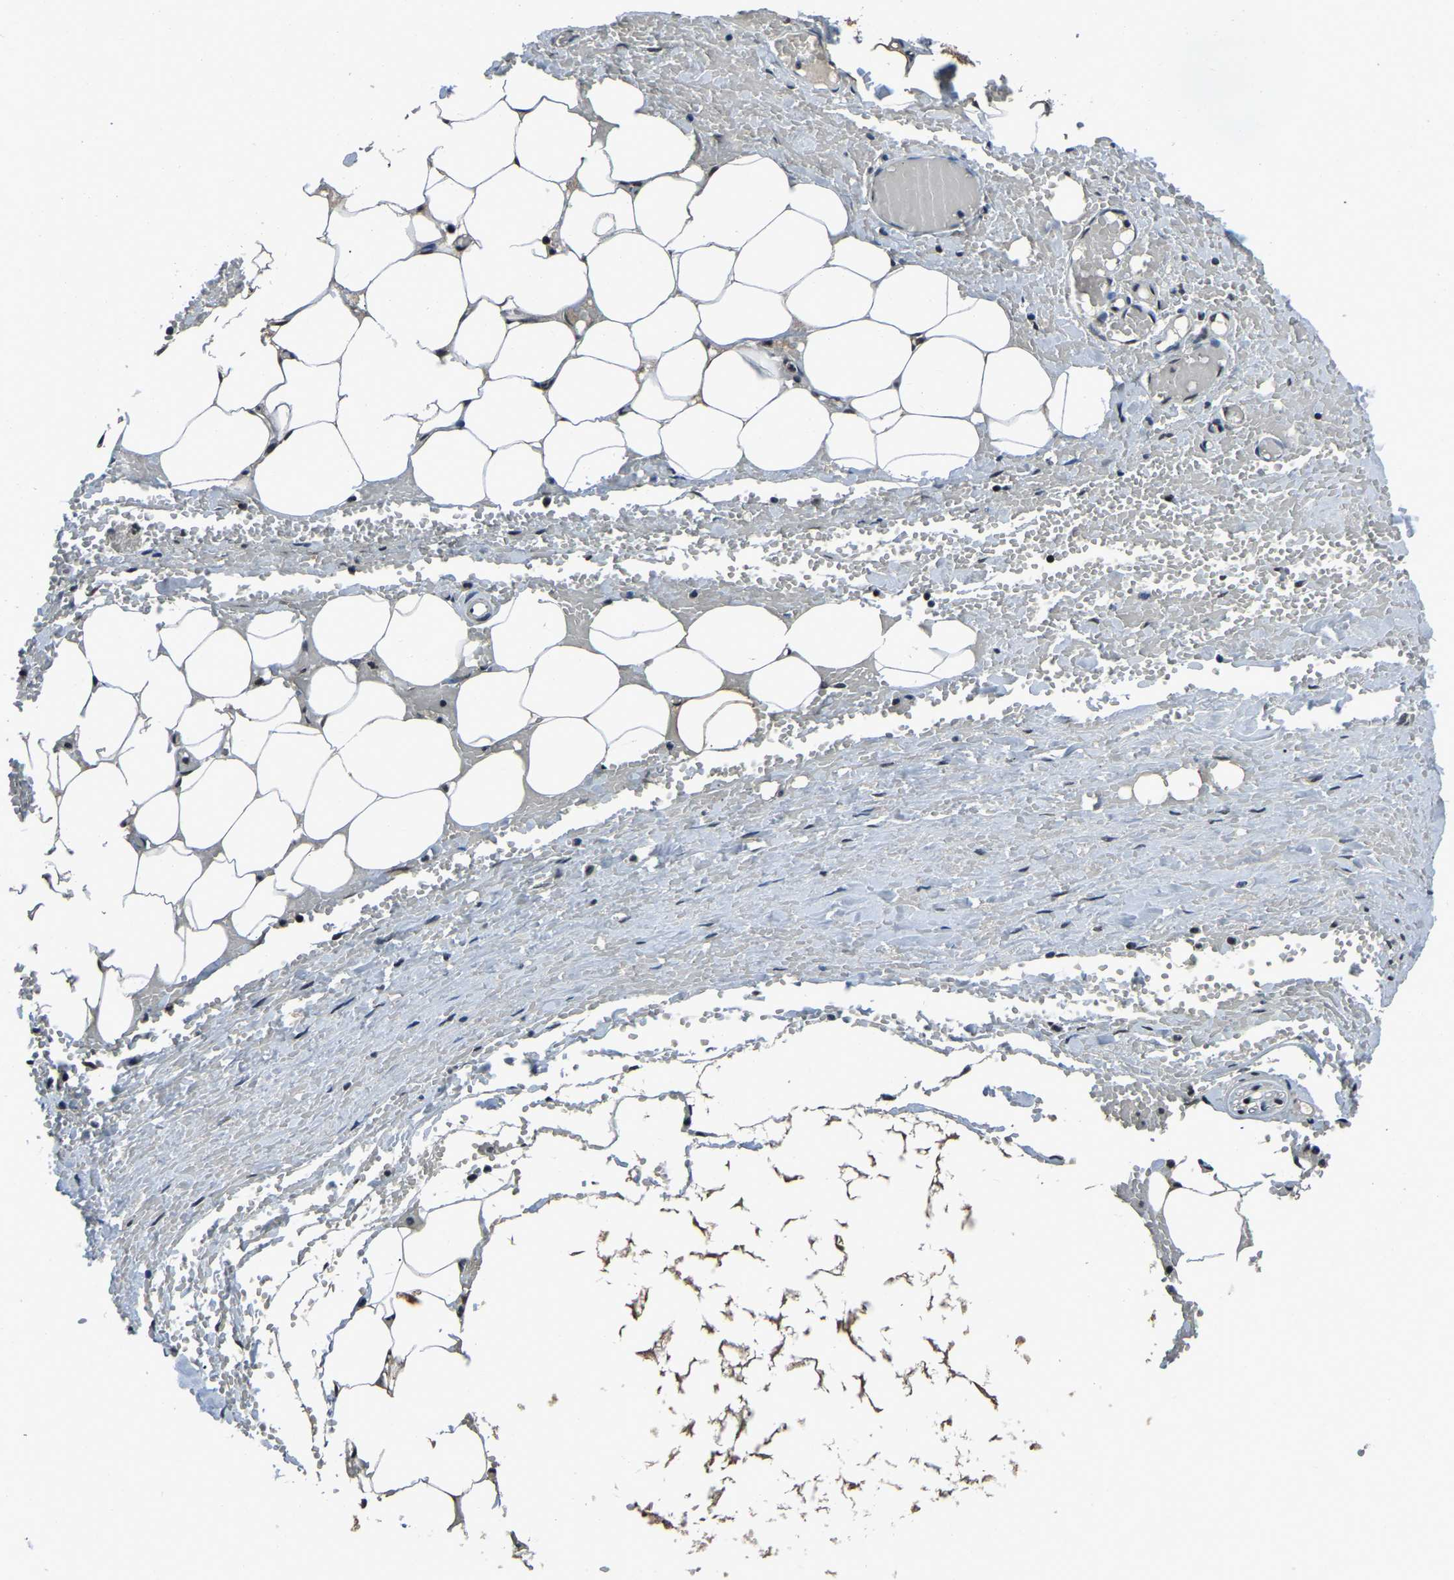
{"staining": {"intensity": "moderate", "quantity": ">75%", "location": "nuclear"}, "tissue": "adipose tissue", "cell_type": "Adipocytes", "image_type": "normal", "snomed": [{"axis": "morphology", "description": "Normal tissue, NOS"}, {"axis": "topography", "description": "Soft tissue"}, {"axis": "topography", "description": "Vascular tissue"}], "caption": "Human adipose tissue stained with a protein marker reveals moderate staining in adipocytes.", "gene": "ANKIB1", "patient": {"sex": "female", "age": 35}}